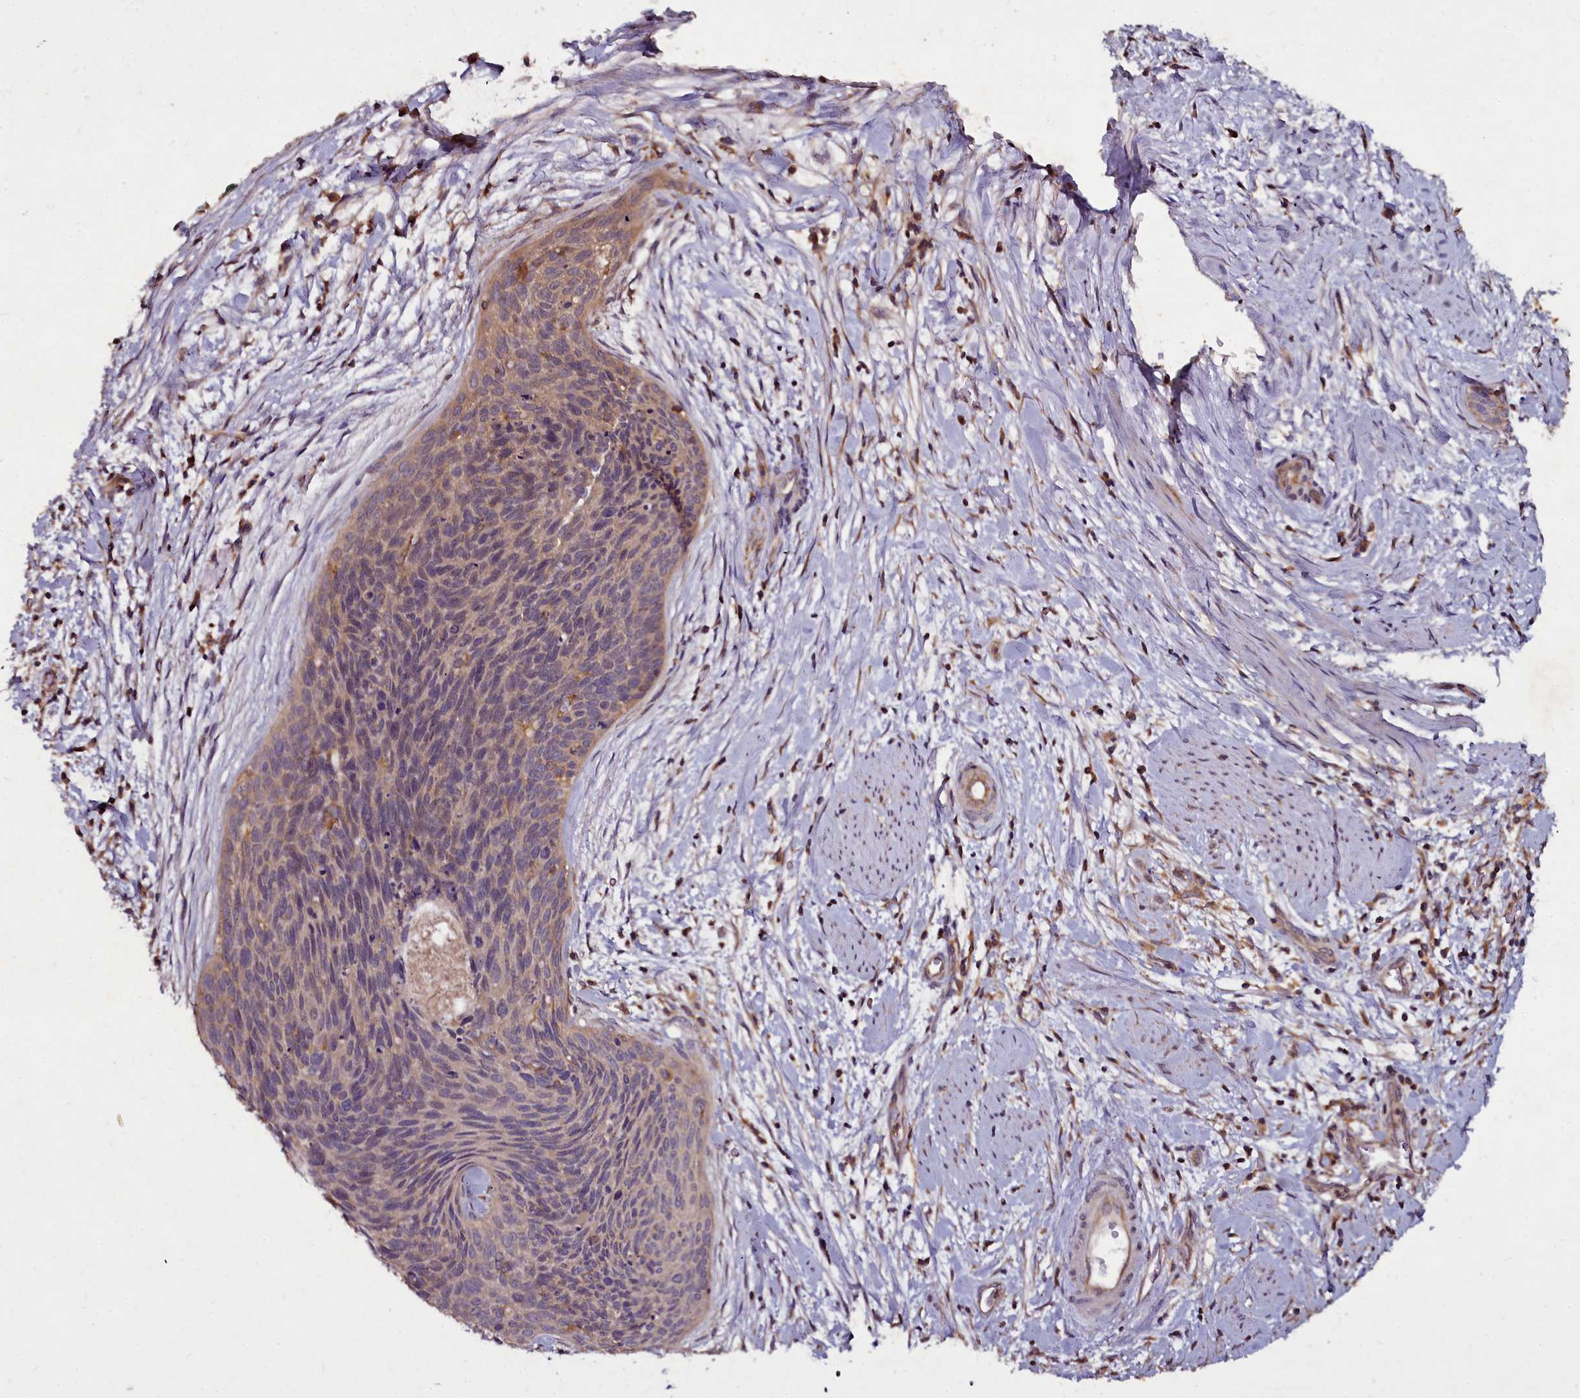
{"staining": {"intensity": "weak", "quantity": "25%-75%", "location": "cytoplasmic/membranous"}, "tissue": "cervical cancer", "cell_type": "Tumor cells", "image_type": "cancer", "snomed": [{"axis": "morphology", "description": "Squamous cell carcinoma, NOS"}, {"axis": "topography", "description": "Cervix"}], "caption": "Squamous cell carcinoma (cervical) stained with DAB (3,3'-diaminobenzidine) immunohistochemistry reveals low levels of weak cytoplasmic/membranous staining in approximately 25%-75% of tumor cells. (Brightfield microscopy of DAB IHC at high magnification).", "gene": "NCKAP1L", "patient": {"sex": "female", "age": 55}}